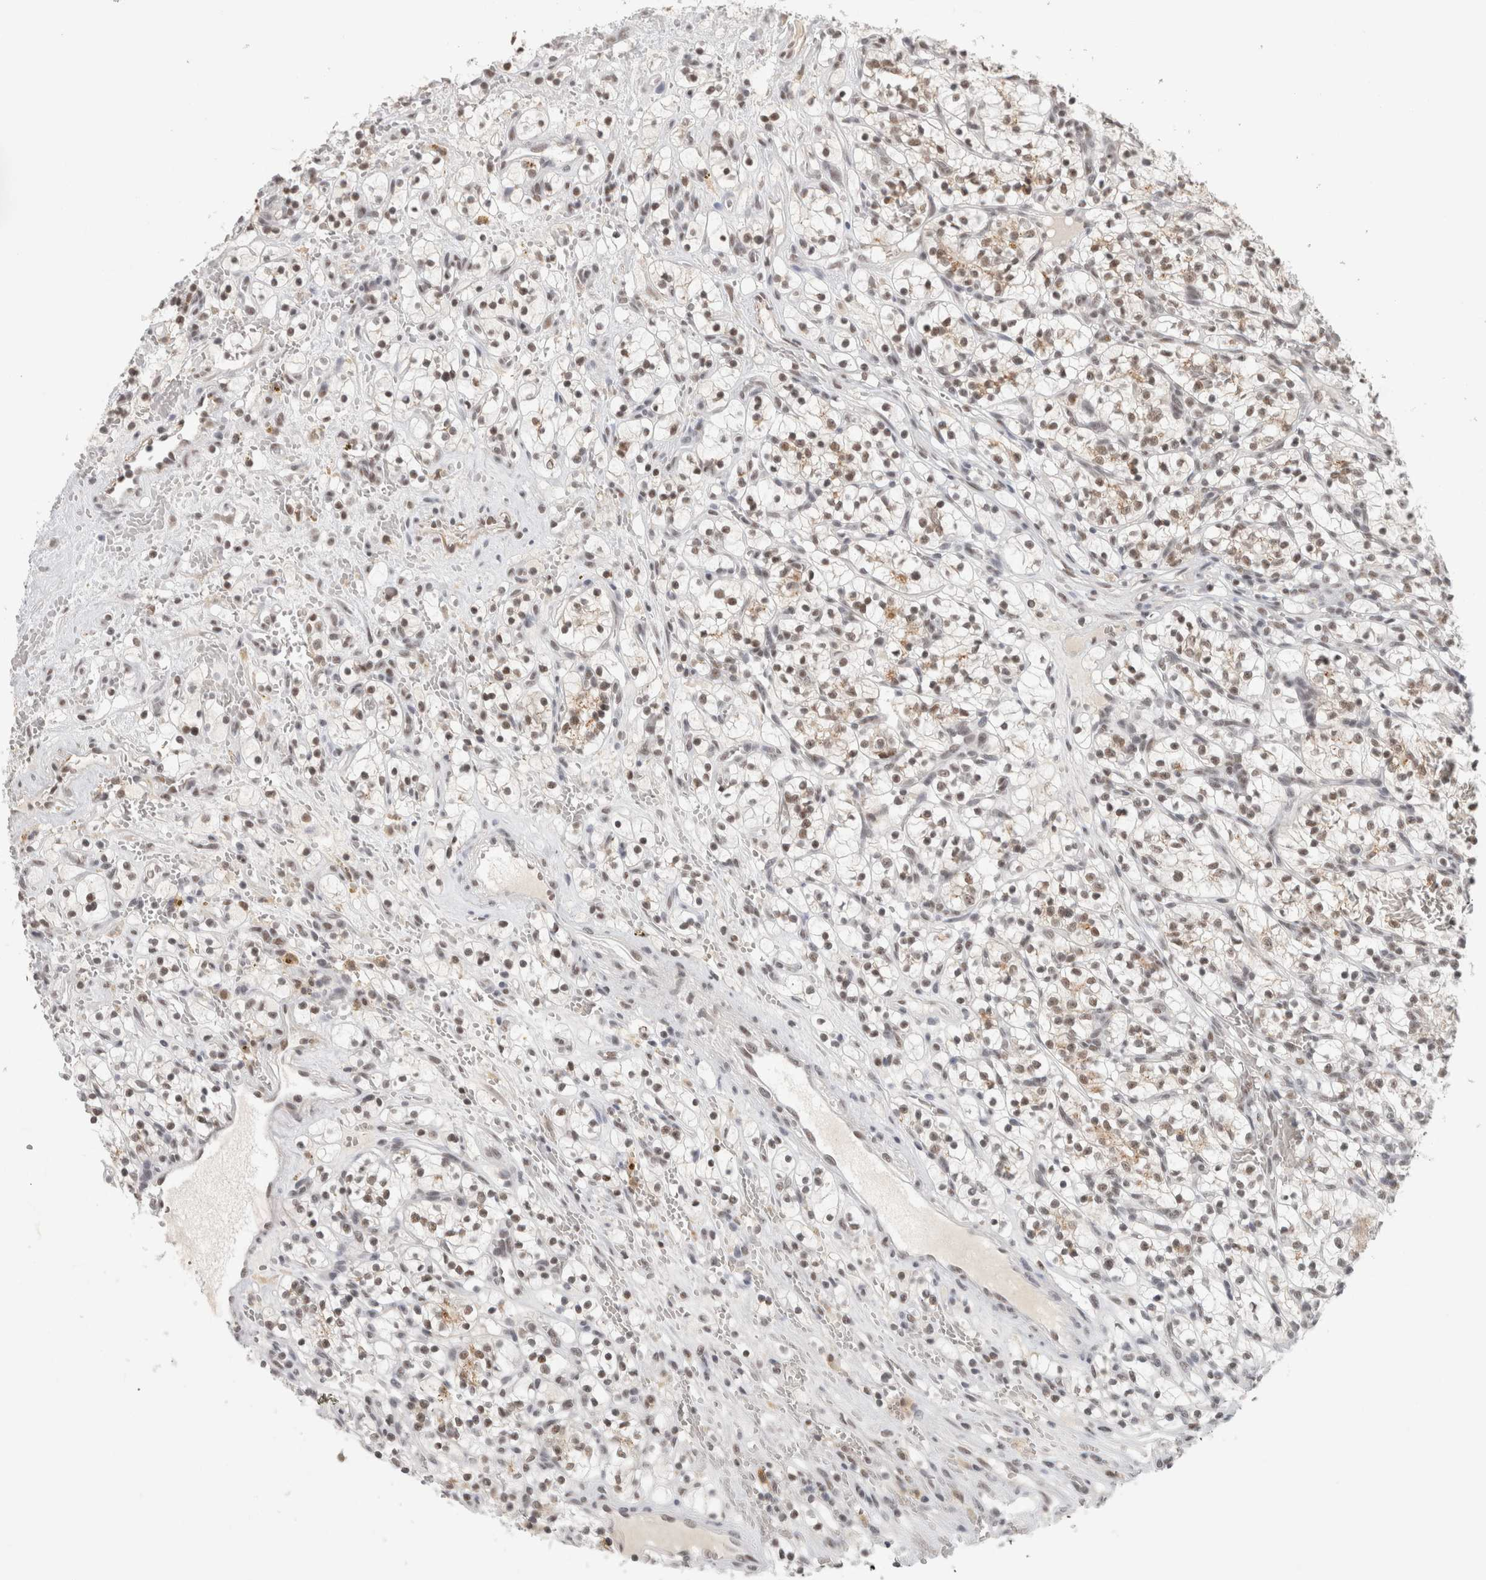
{"staining": {"intensity": "weak", "quantity": "25%-75%", "location": "cytoplasmic/membranous,nuclear"}, "tissue": "renal cancer", "cell_type": "Tumor cells", "image_type": "cancer", "snomed": [{"axis": "morphology", "description": "Adenocarcinoma, NOS"}, {"axis": "topography", "description": "Kidney"}], "caption": "Brown immunohistochemical staining in human renal cancer exhibits weak cytoplasmic/membranous and nuclear expression in approximately 25%-75% of tumor cells.", "gene": "ZNF830", "patient": {"sex": "female", "age": 57}}